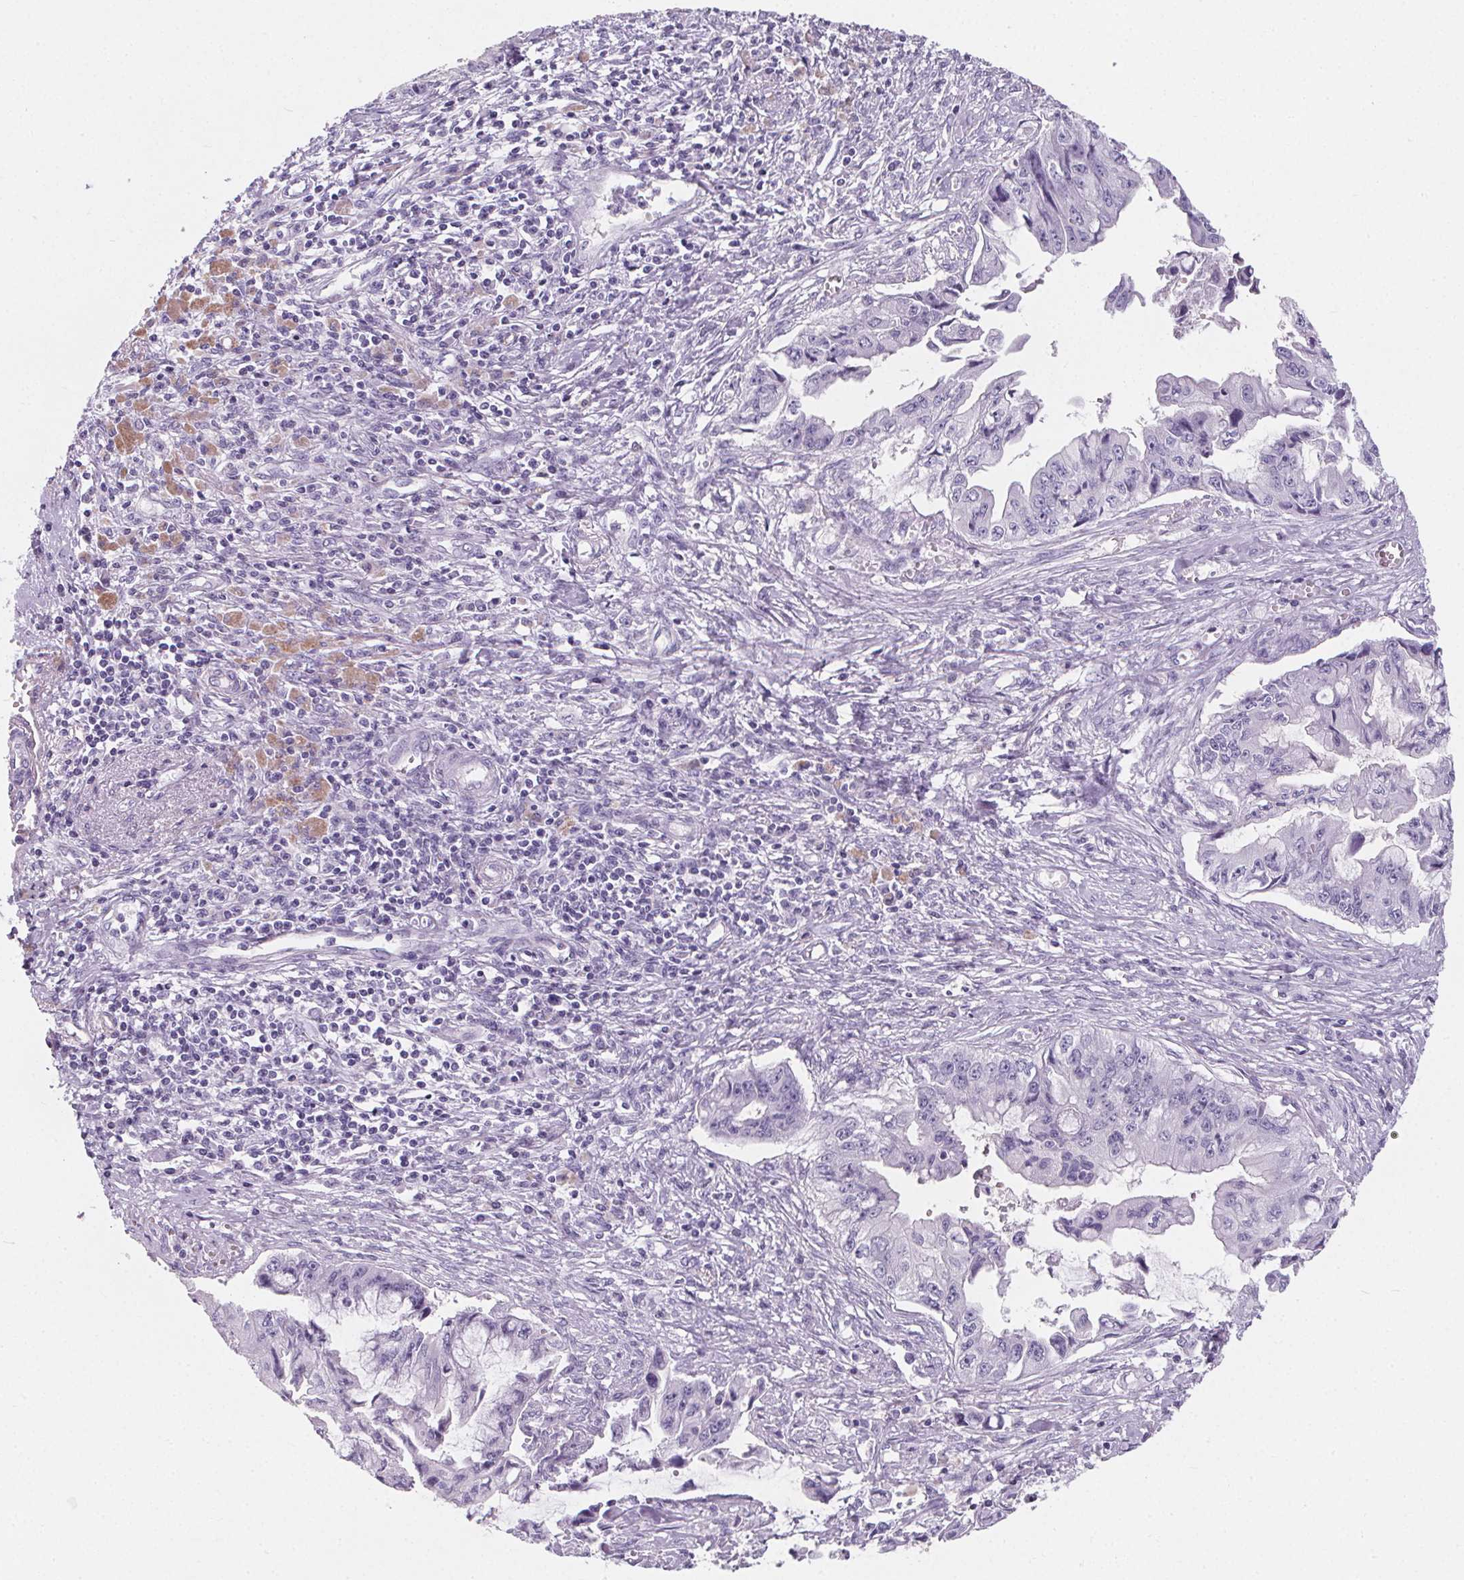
{"staining": {"intensity": "negative", "quantity": "none", "location": "none"}, "tissue": "pancreatic cancer", "cell_type": "Tumor cells", "image_type": "cancer", "snomed": [{"axis": "morphology", "description": "Adenocarcinoma, NOS"}, {"axis": "topography", "description": "Pancreas"}], "caption": "Immunohistochemistry (IHC) histopathology image of neoplastic tissue: human adenocarcinoma (pancreatic) stained with DAB exhibits no significant protein positivity in tumor cells.", "gene": "ADRB1", "patient": {"sex": "male", "age": 66}}